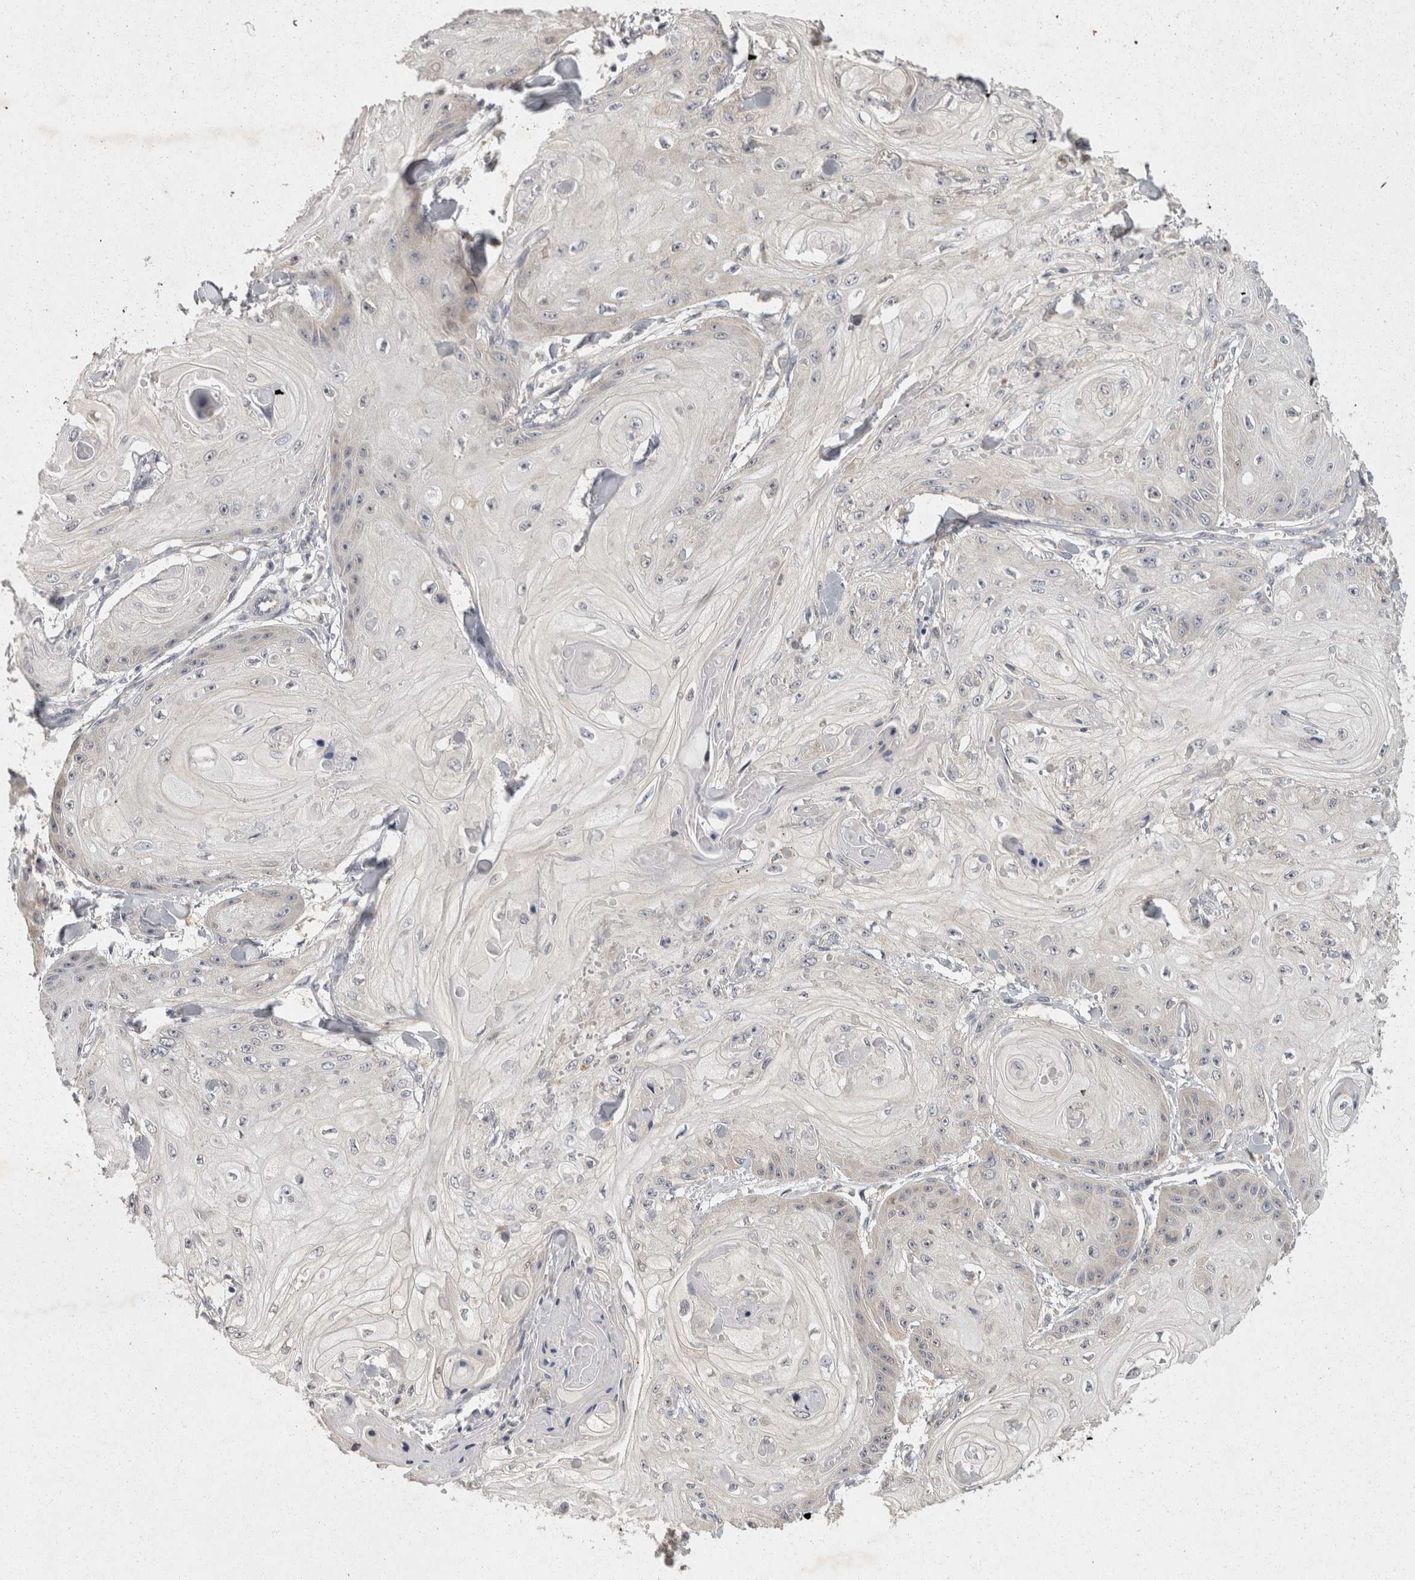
{"staining": {"intensity": "negative", "quantity": "none", "location": "none"}, "tissue": "skin cancer", "cell_type": "Tumor cells", "image_type": "cancer", "snomed": [{"axis": "morphology", "description": "Squamous cell carcinoma, NOS"}, {"axis": "topography", "description": "Skin"}], "caption": "This is an immunohistochemistry histopathology image of skin squamous cell carcinoma. There is no positivity in tumor cells.", "gene": "ACAT2", "patient": {"sex": "male", "age": 74}}